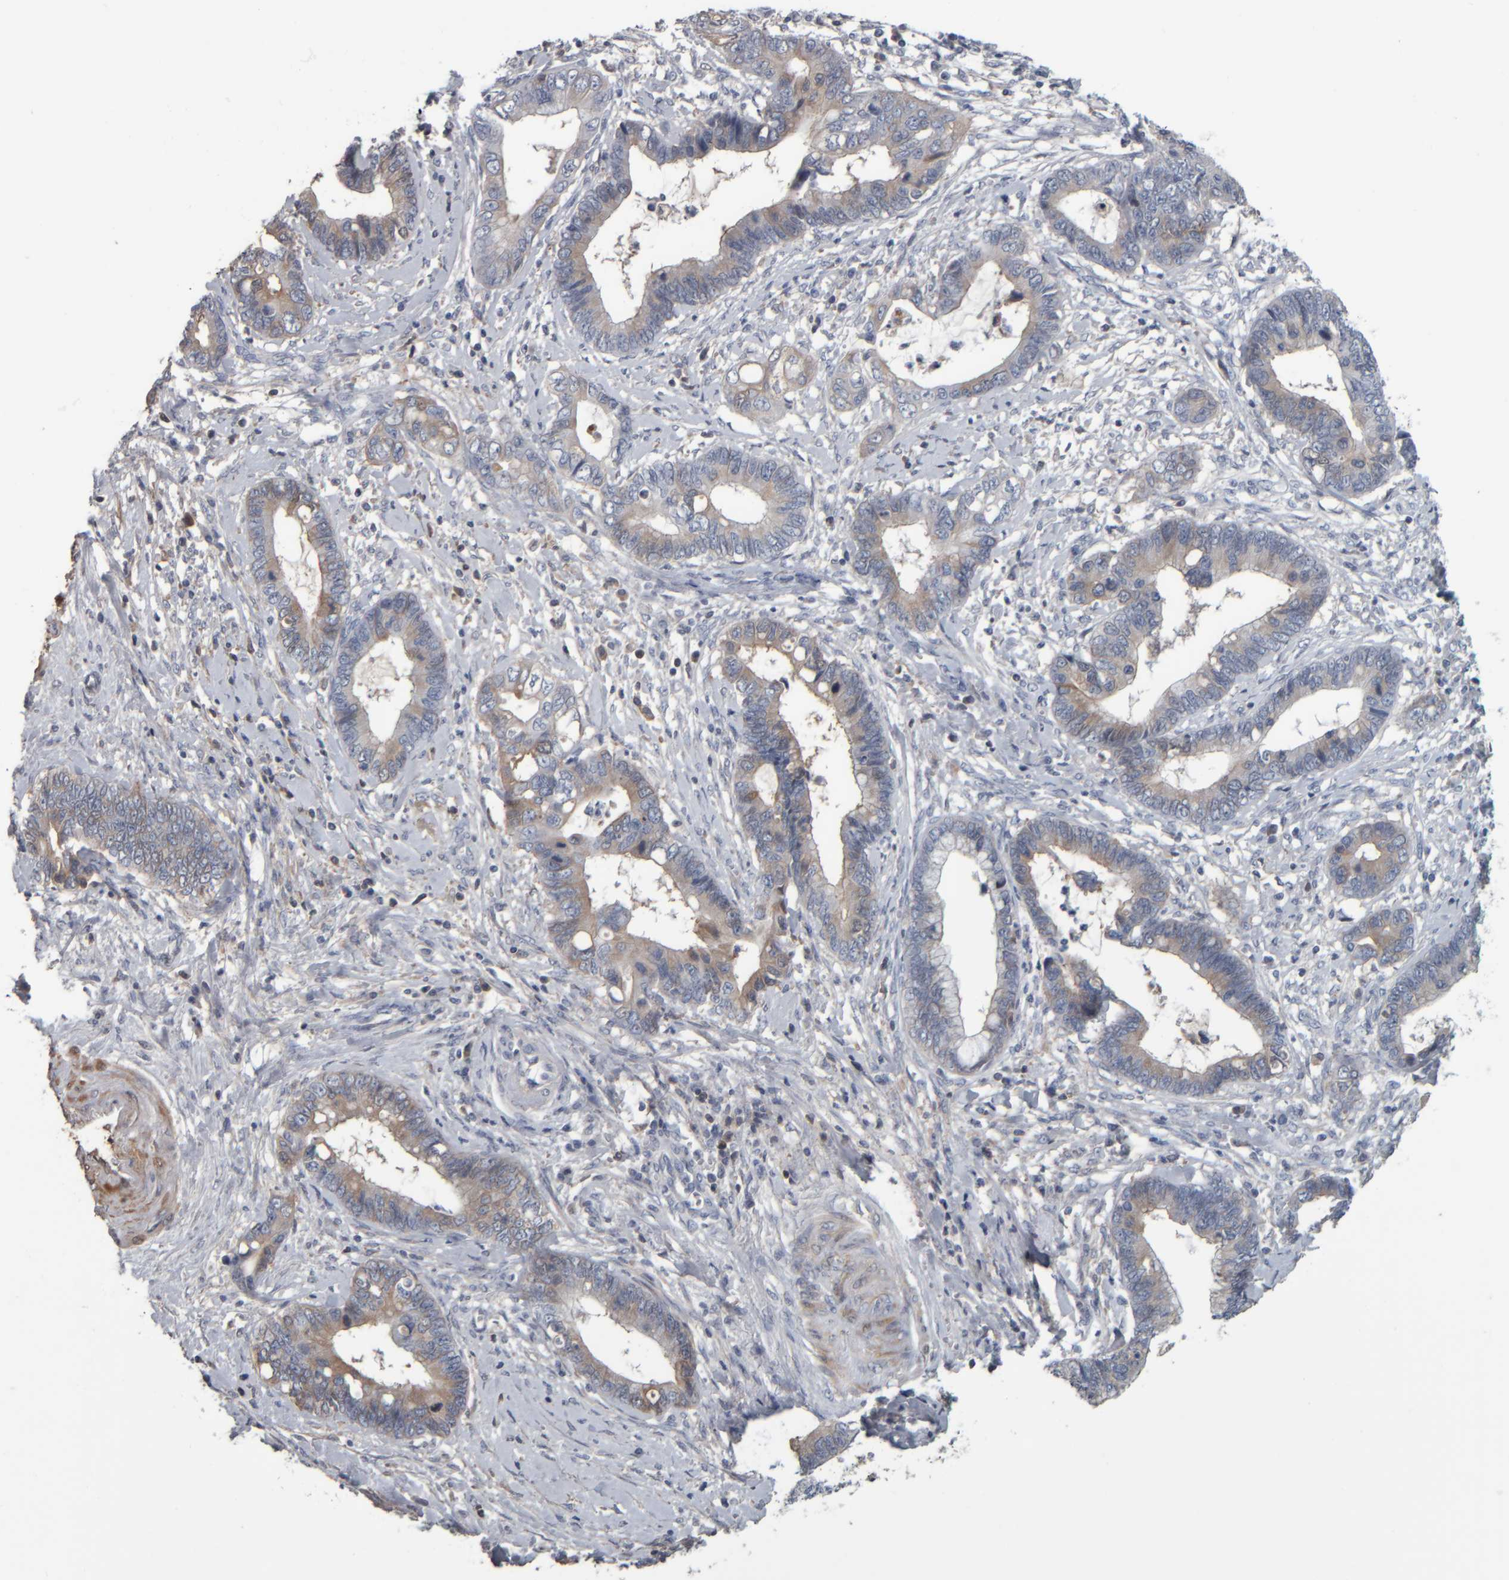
{"staining": {"intensity": "moderate", "quantity": ">75%", "location": "cytoplasmic/membranous"}, "tissue": "cervical cancer", "cell_type": "Tumor cells", "image_type": "cancer", "snomed": [{"axis": "morphology", "description": "Adenocarcinoma, NOS"}, {"axis": "topography", "description": "Cervix"}], "caption": "High-power microscopy captured an immunohistochemistry image of cervical cancer (adenocarcinoma), revealing moderate cytoplasmic/membranous positivity in about >75% of tumor cells.", "gene": "CAVIN4", "patient": {"sex": "female", "age": 44}}